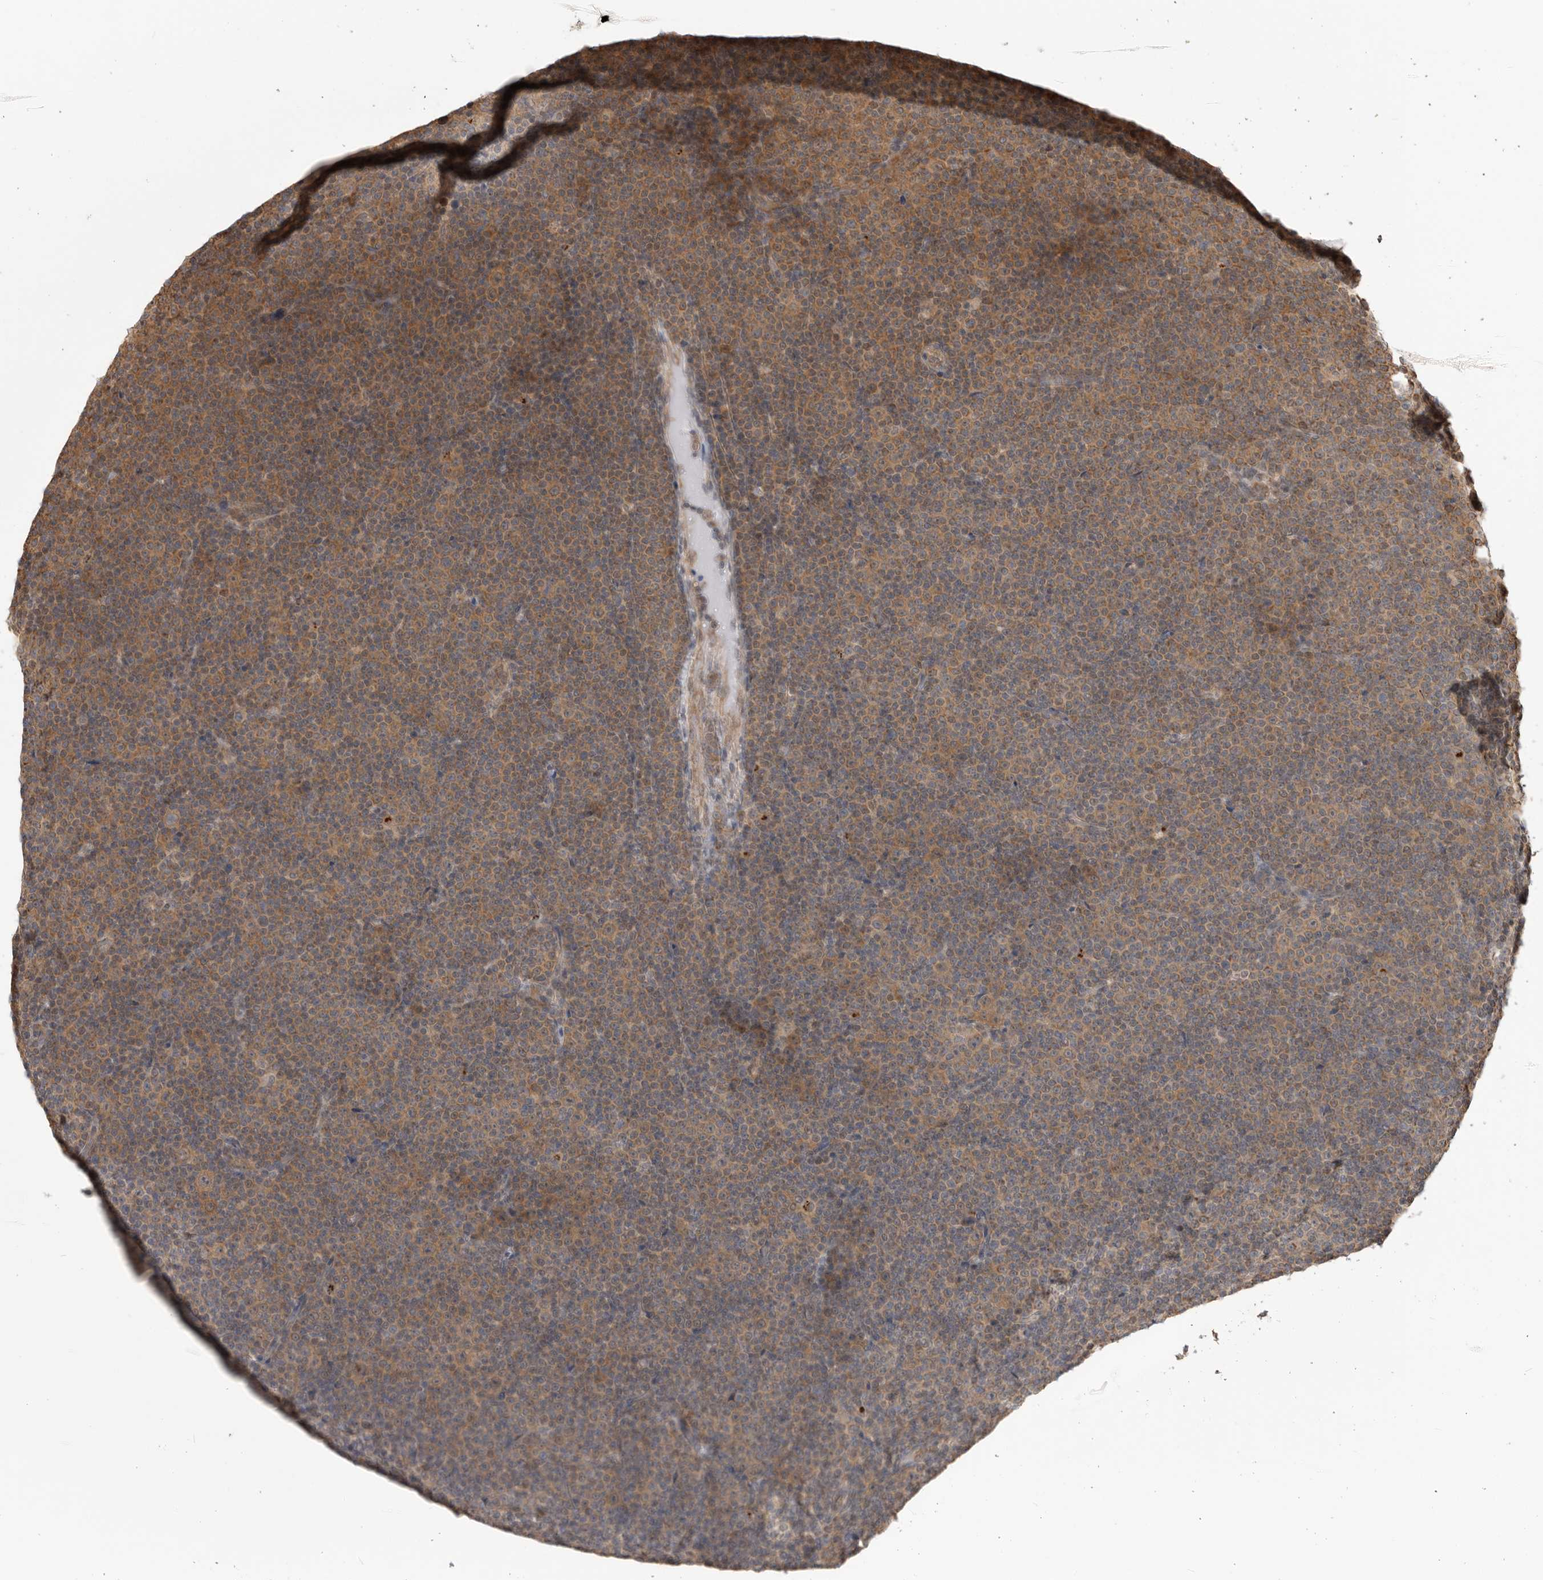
{"staining": {"intensity": "weak", "quantity": ">75%", "location": "cytoplasmic/membranous"}, "tissue": "lymphoma", "cell_type": "Tumor cells", "image_type": "cancer", "snomed": [{"axis": "morphology", "description": "Malignant lymphoma, non-Hodgkin's type, Low grade"}, {"axis": "topography", "description": "Lymph node"}], "caption": "Human malignant lymphoma, non-Hodgkin's type (low-grade) stained for a protein (brown) exhibits weak cytoplasmic/membranous positive positivity in approximately >75% of tumor cells.", "gene": "DPH7", "patient": {"sex": "female", "age": 67}}